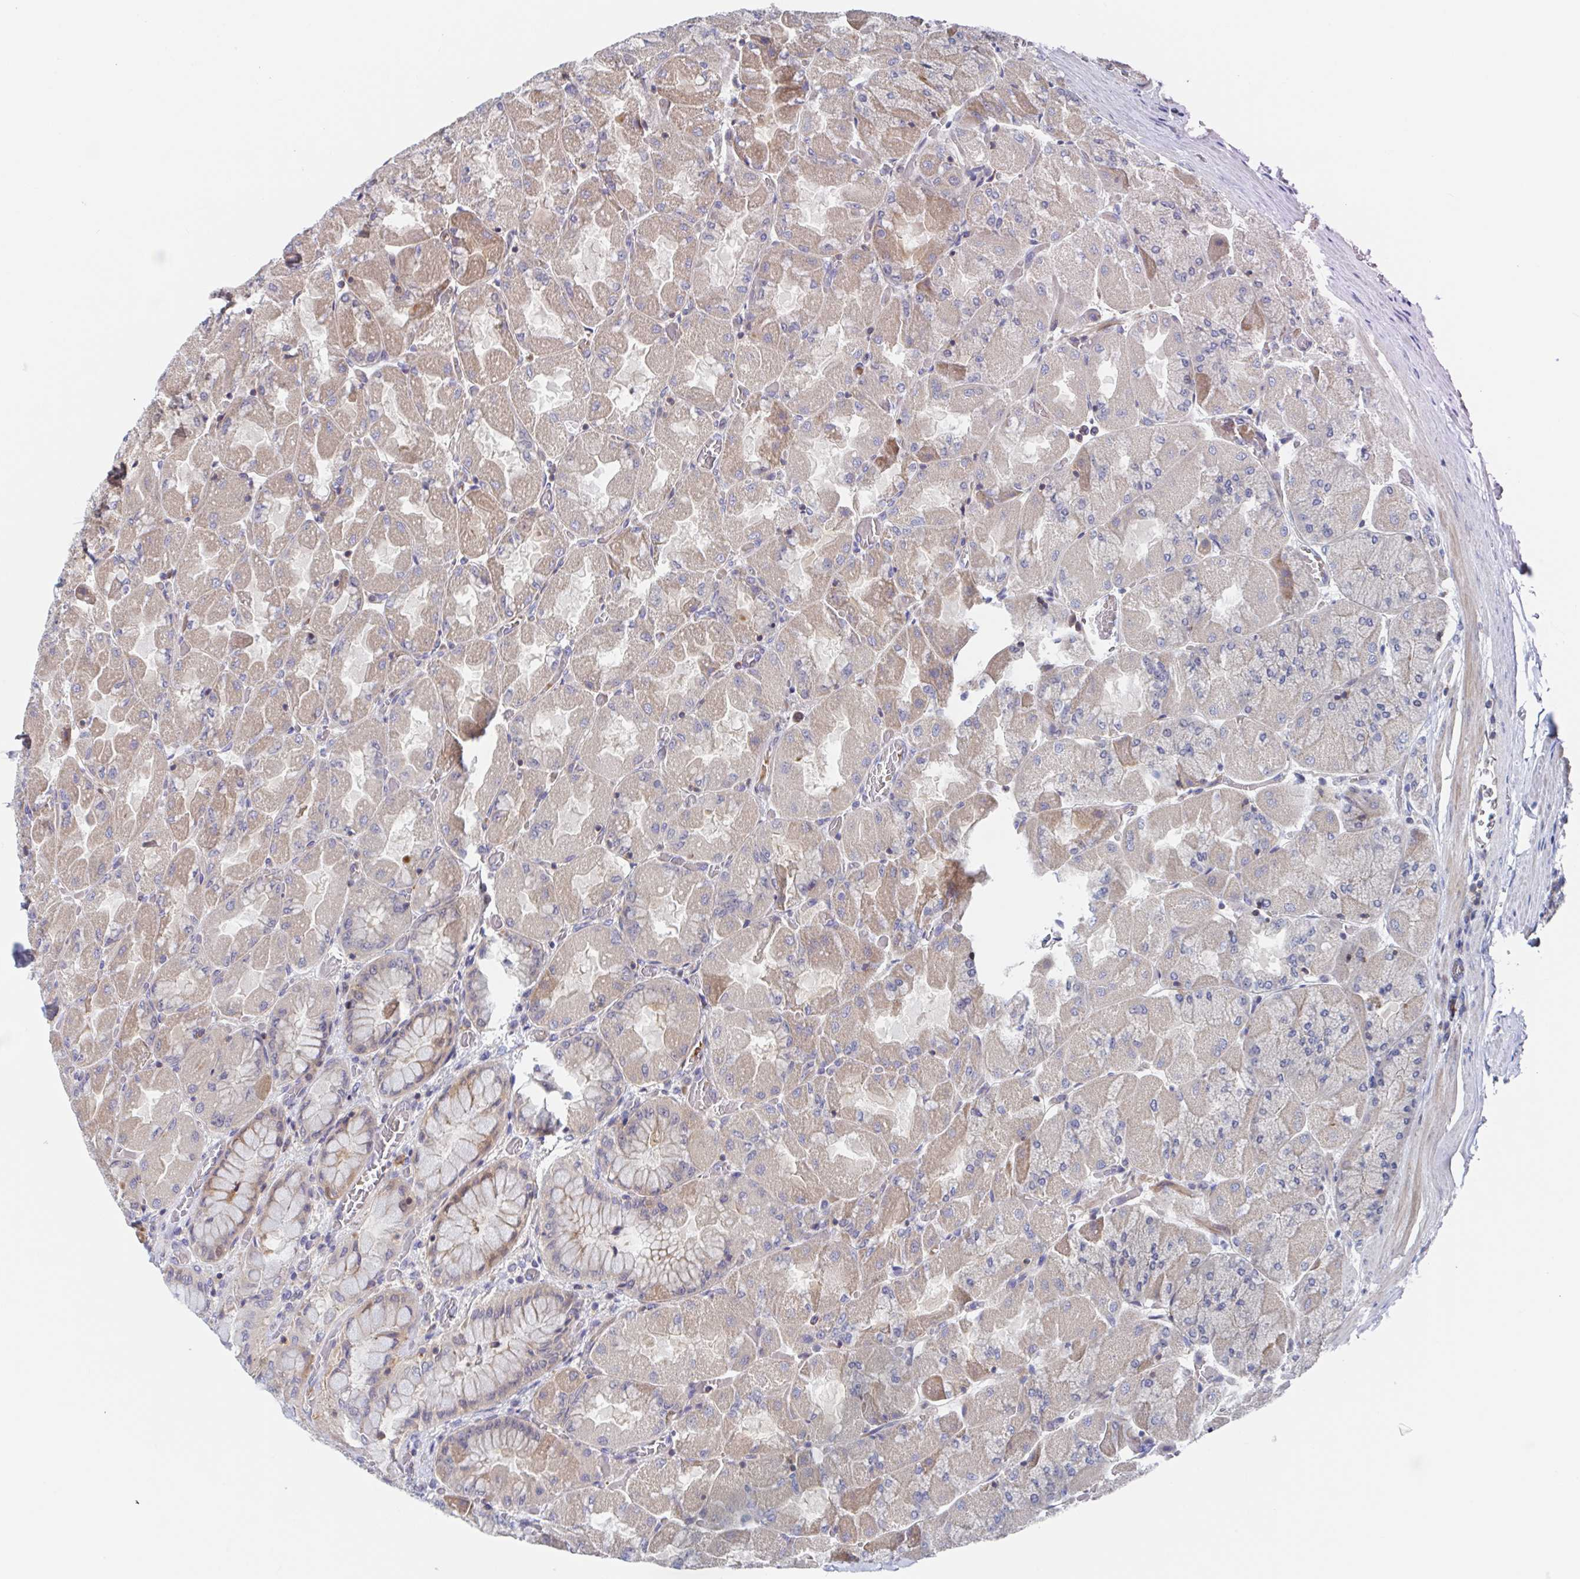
{"staining": {"intensity": "moderate", "quantity": "25%-75%", "location": "cytoplasmic/membranous,nuclear"}, "tissue": "stomach", "cell_type": "Glandular cells", "image_type": "normal", "snomed": [{"axis": "morphology", "description": "Normal tissue, NOS"}, {"axis": "topography", "description": "Stomach"}], "caption": "IHC histopathology image of normal human stomach stained for a protein (brown), which exhibits medium levels of moderate cytoplasmic/membranous,nuclear expression in approximately 25%-75% of glandular cells.", "gene": "DHRS12", "patient": {"sex": "female", "age": 61}}